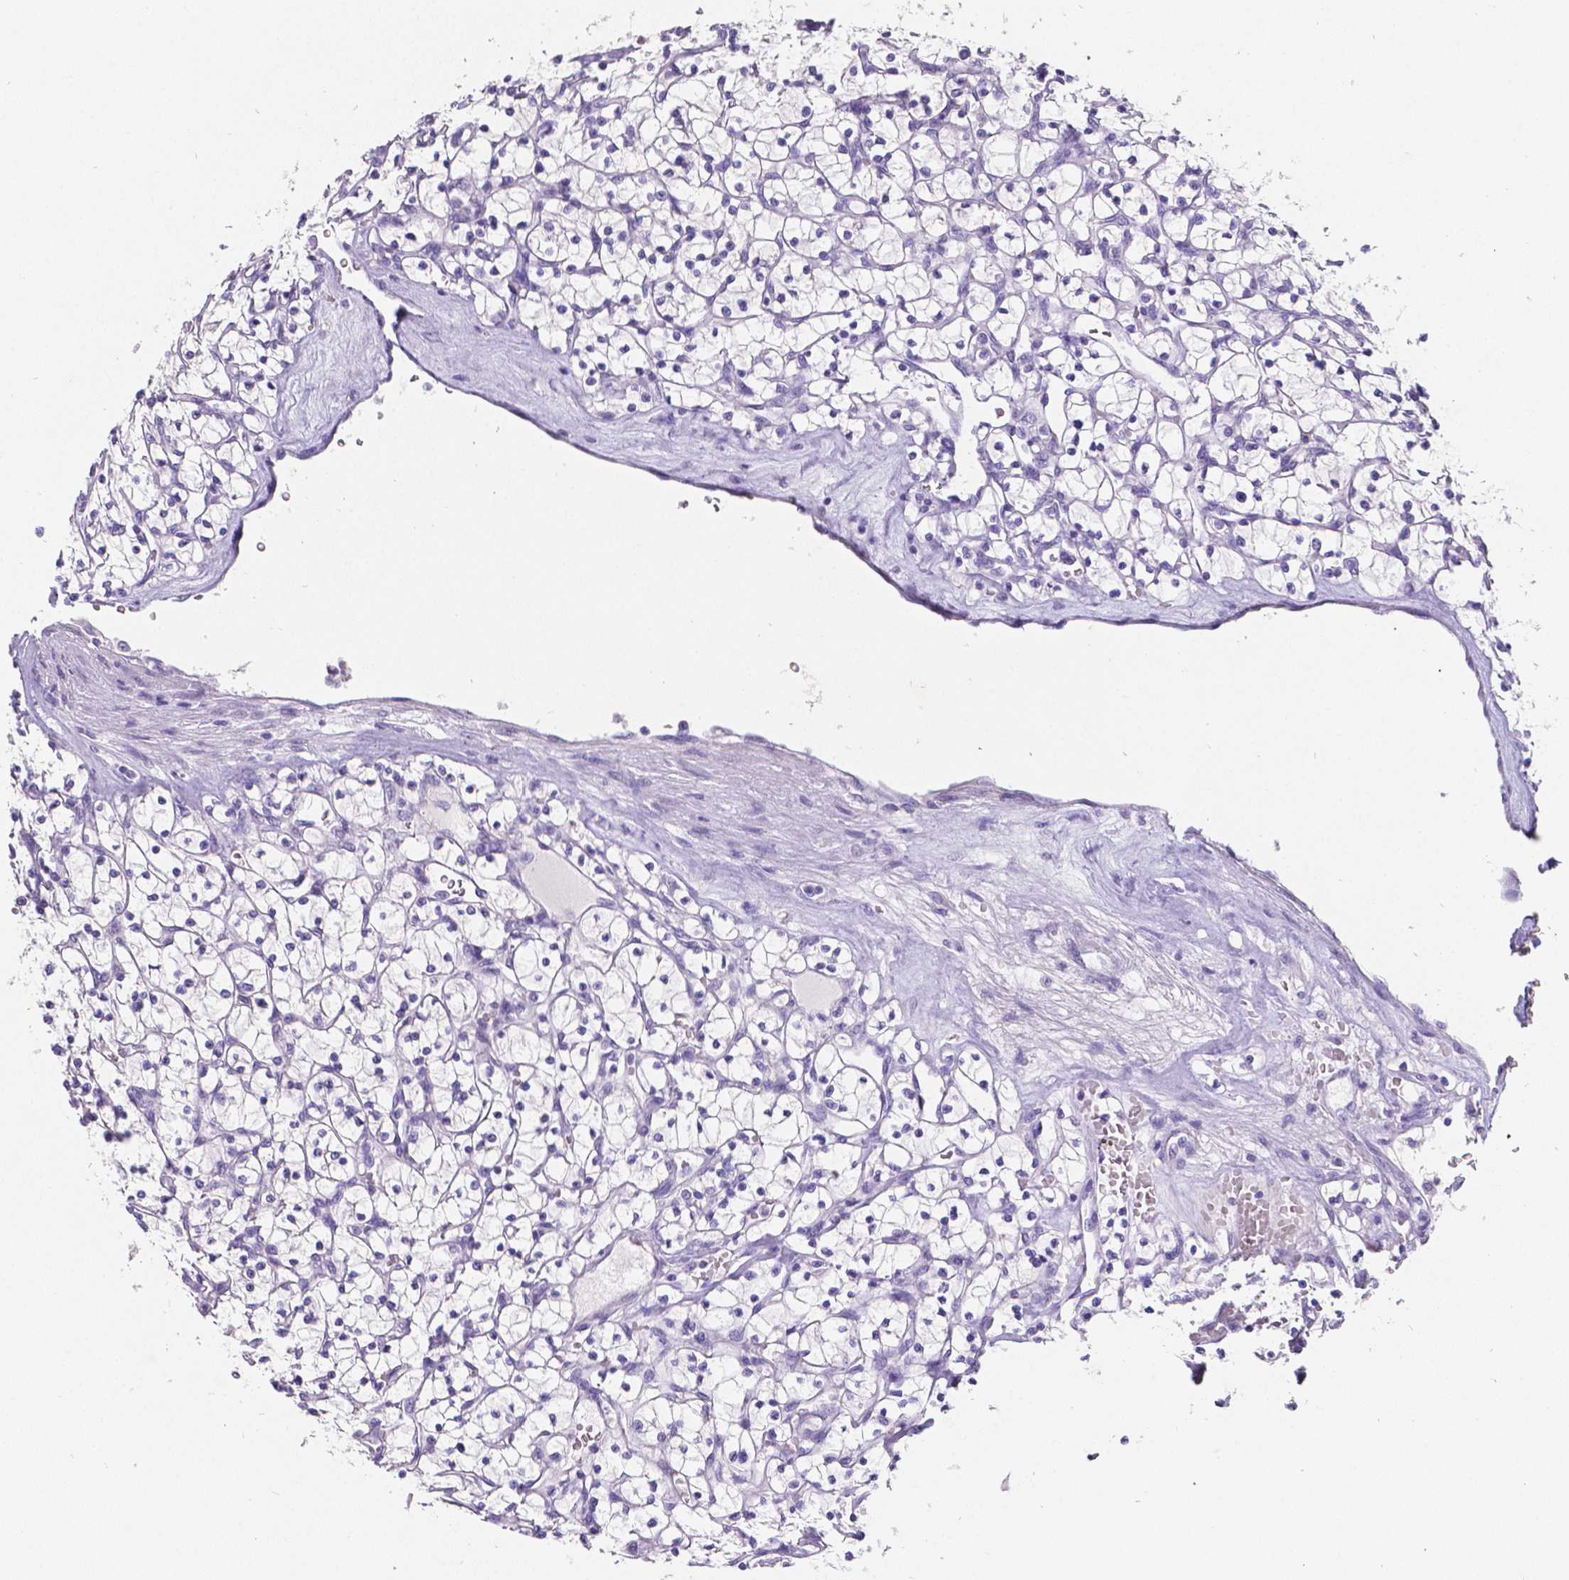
{"staining": {"intensity": "negative", "quantity": "none", "location": "none"}, "tissue": "renal cancer", "cell_type": "Tumor cells", "image_type": "cancer", "snomed": [{"axis": "morphology", "description": "Adenocarcinoma, NOS"}, {"axis": "topography", "description": "Kidney"}], "caption": "Protein analysis of renal adenocarcinoma exhibits no significant positivity in tumor cells.", "gene": "SATB2", "patient": {"sex": "female", "age": 64}}